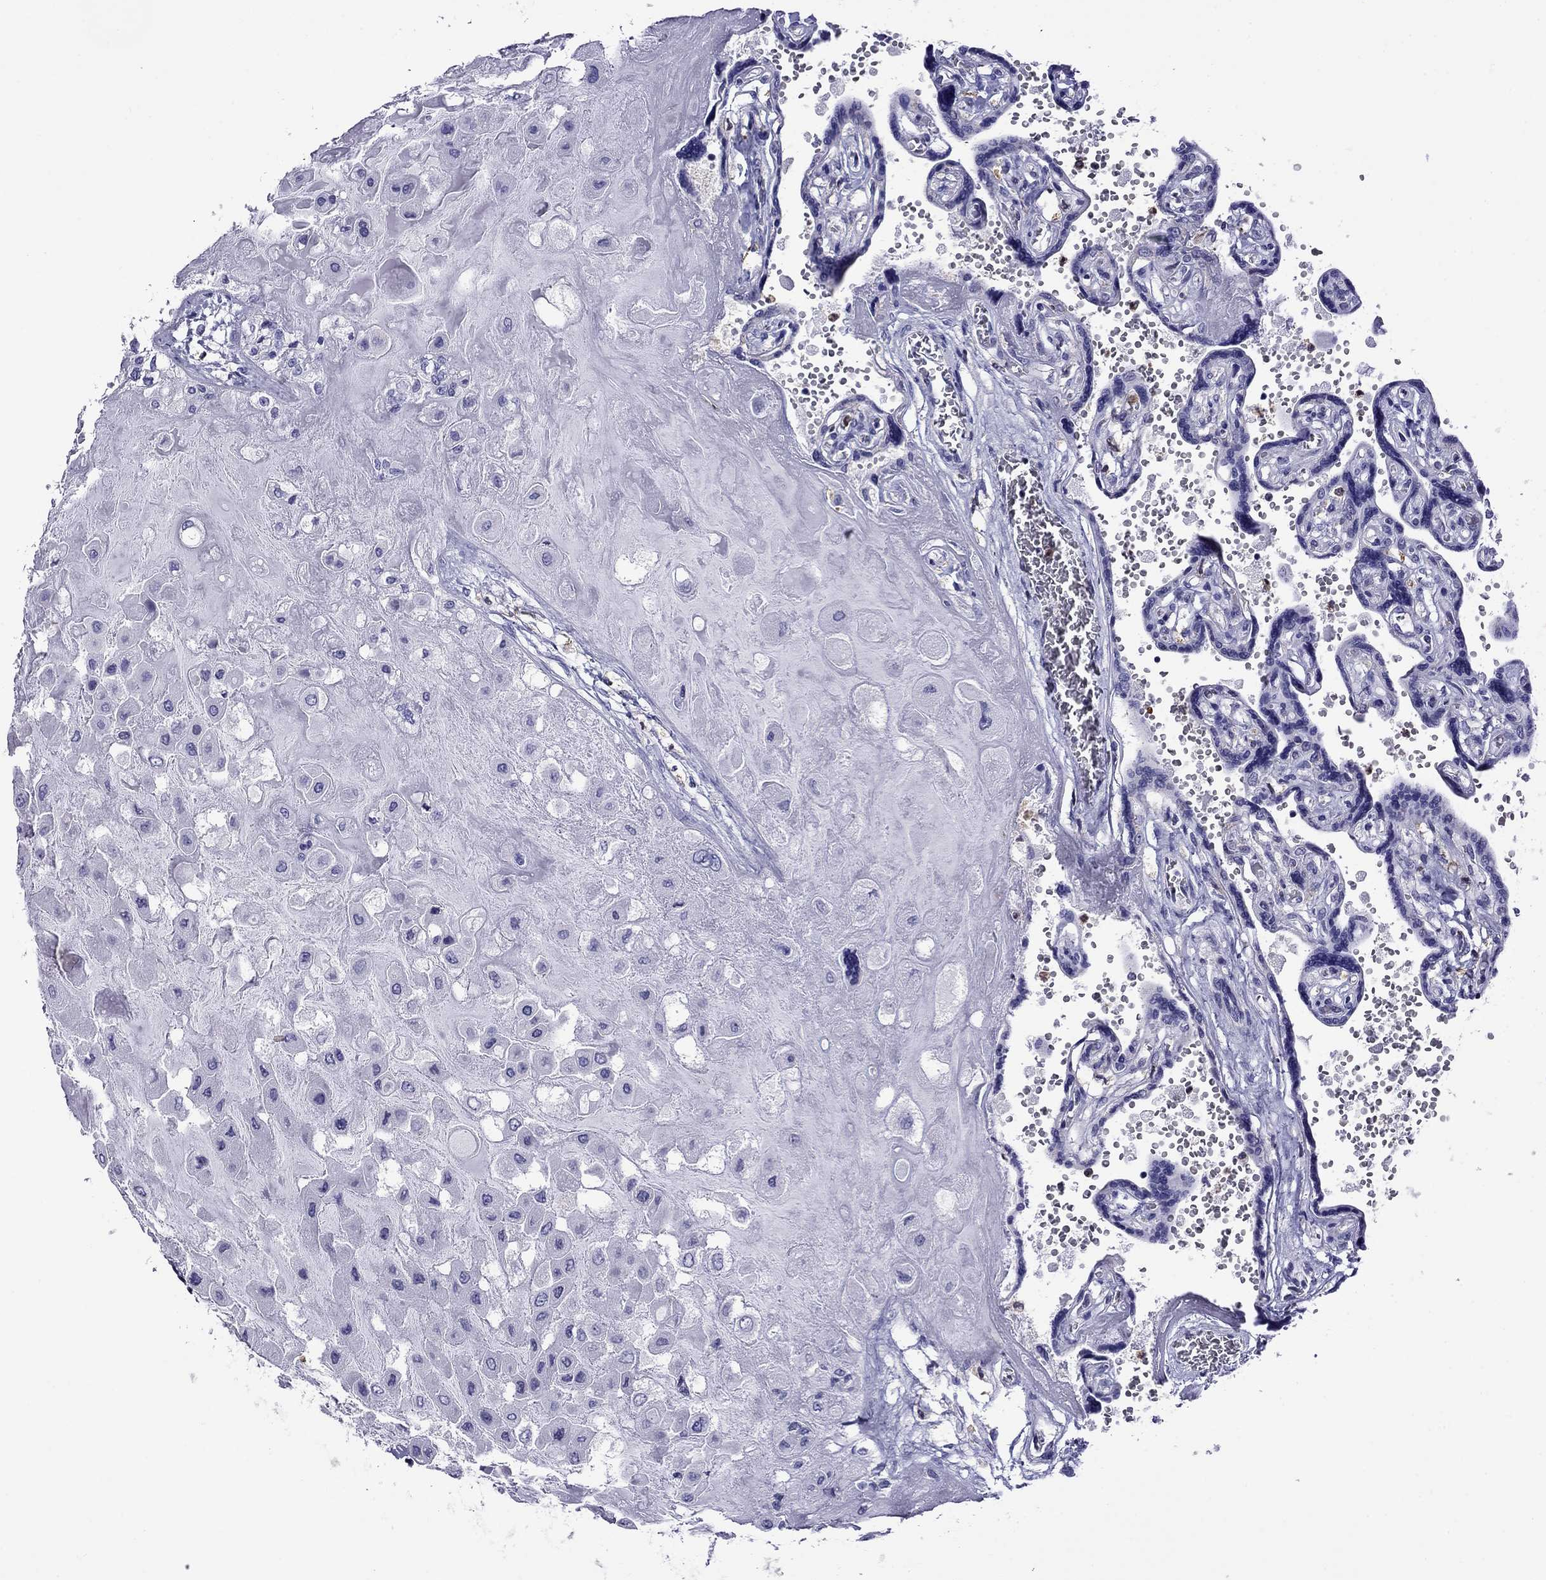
{"staining": {"intensity": "negative", "quantity": "none", "location": "none"}, "tissue": "placenta", "cell_type": "Decidual cells", "image_type": "normal", "snomed": [{"axis": "morphology", "description": "Normal tissue, NOS"}, {"axis": "topography", "description": "Placenta"}], "caption": "This is an IHC histopathology image of unremarkable human placenta. There is no positivity in decidual cells.", "gene": "SCG2", "patient": {"sex": "female", "age": 32}}